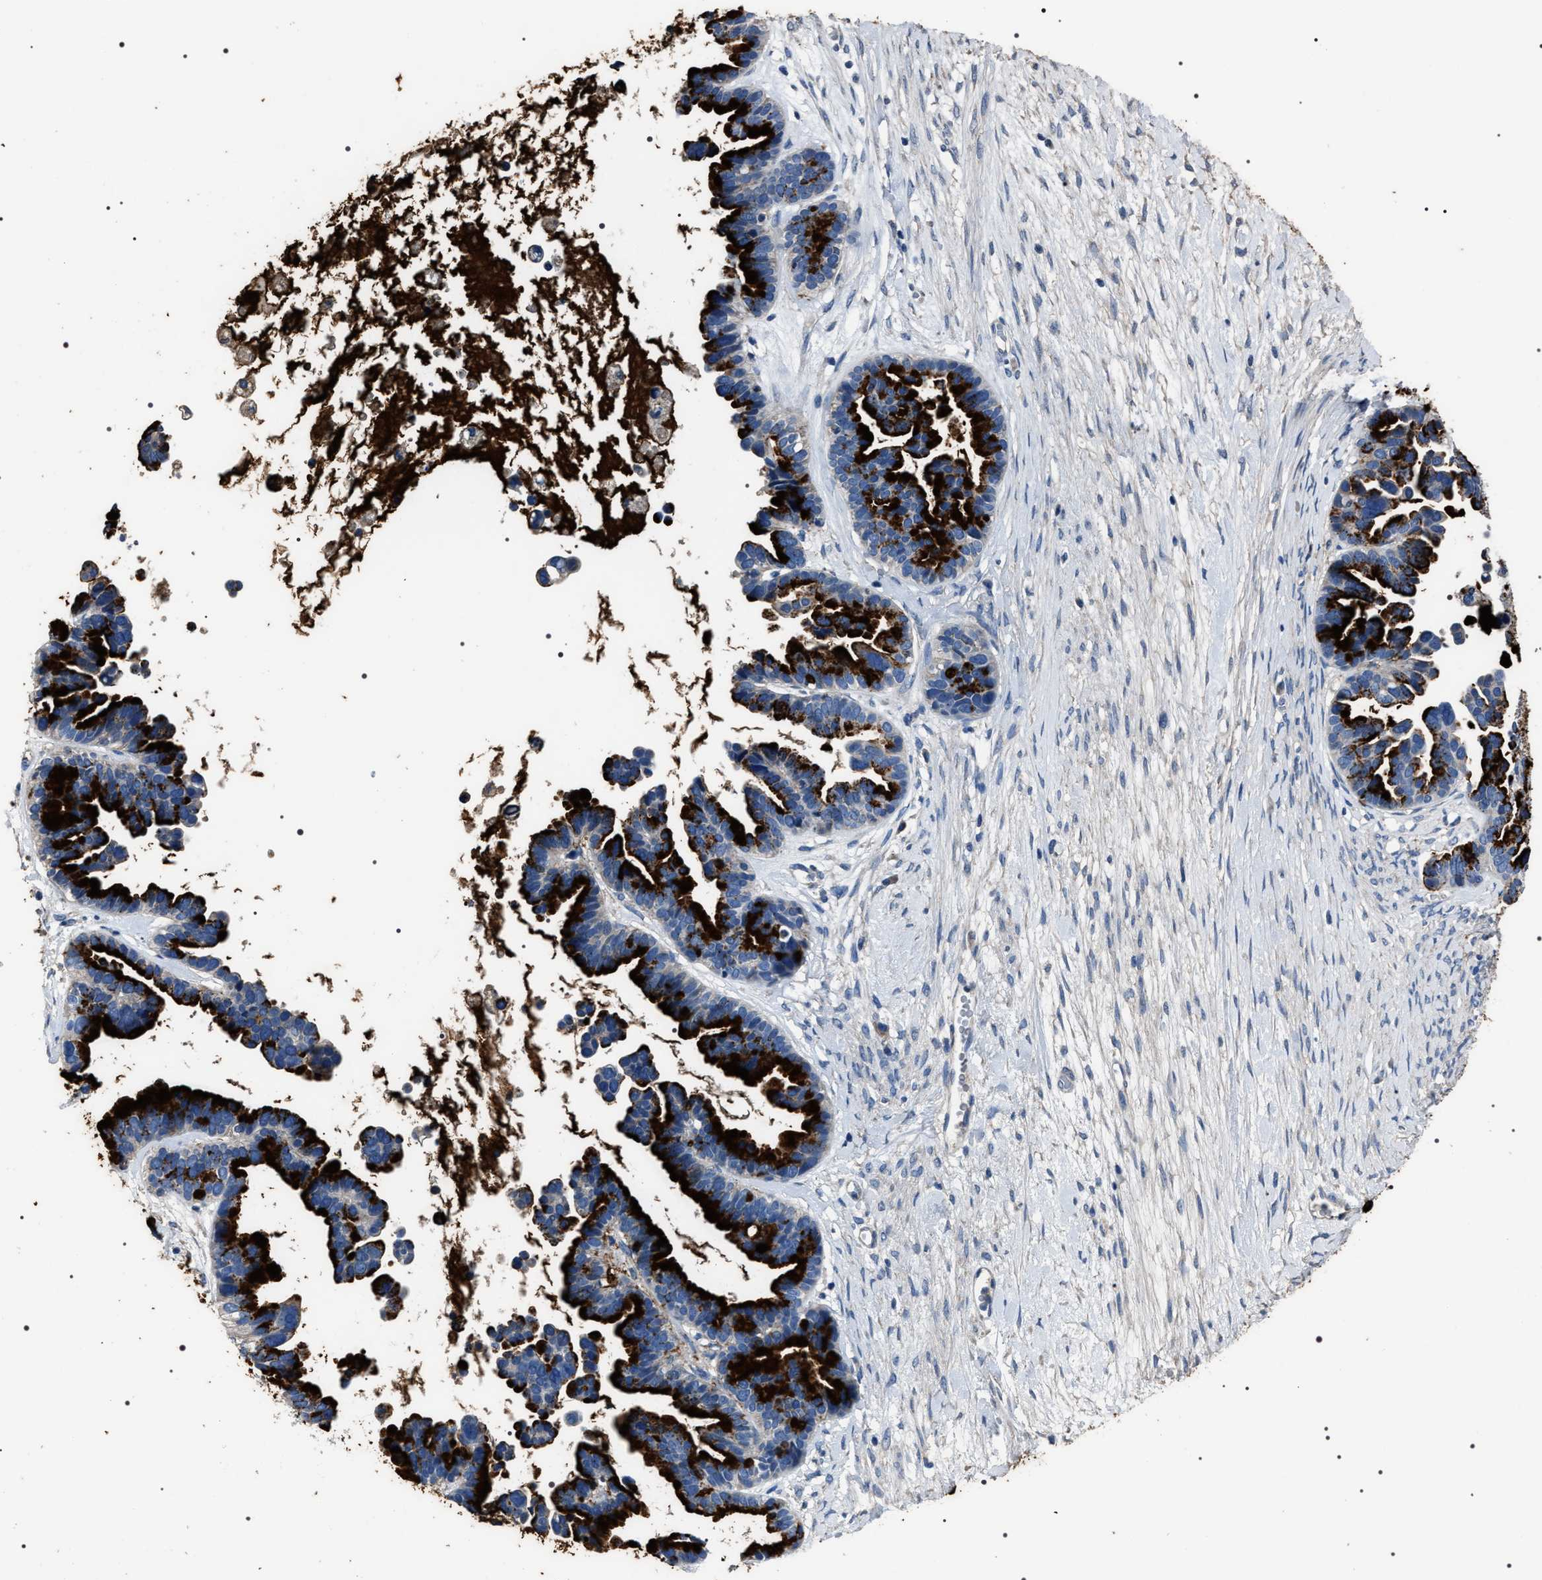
{"staining": {"intensity": "strong", "quantity": ">75%", "location": "cytoplasmic/membranous"}, "tissue": "ovarian cancer", "cell_type": "Tumor cells", "image_type": "cancer", "snomed": [{"axis": "morphology", "description": "Cystadenocarcinoma, serous, NOS"}, {"axis": "topography", "description": "Ovary"}], "caption": "Approximately >75% of tumor cells in ovarian cancer demonstrate strong cytoplasmic/membranous protein expression as visualized by brown immunohistochemical staining.", "gene": "TRIM54", "patient": {"sex": "female", "age": 56}}